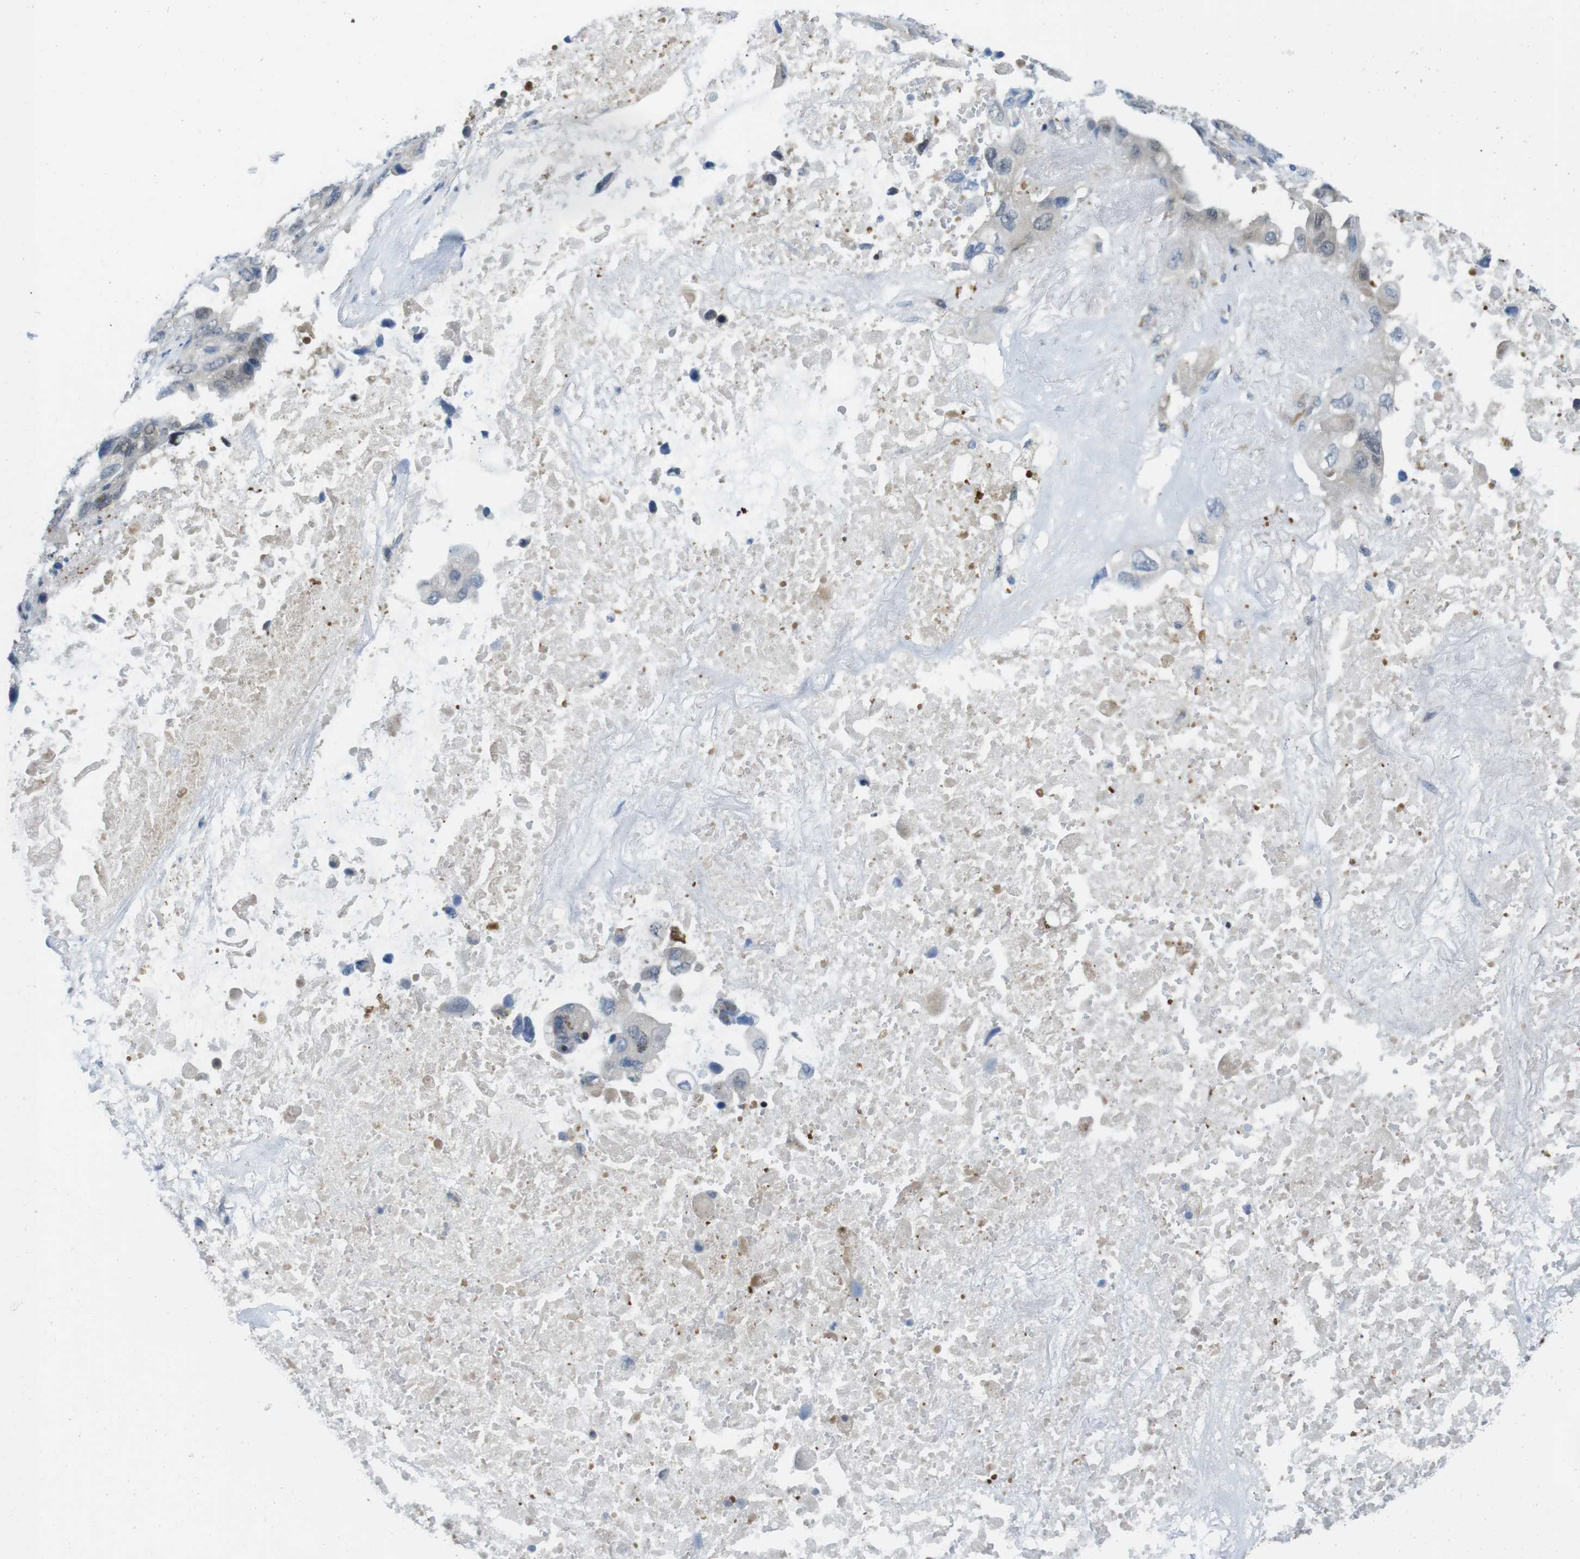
{"staining": {"intensity": "weak", "quantity": "25%-75%", "location": "cytoplasmic/membranous"}, "tissue": "lung cancer", "cell_type": "Tumor cells", "image_type": "cancer", "snomed": [{"axis": "morphology", "description": "Squamous cell carcinoma, NOS"}, {"axis": "topography", "description": "Lung"}], "caption": "Protein staining displays weak cytoplasmic/membranous positivity in about 25%-75% of tumor cells in lung cancer. The protein of interest is shown in brown color, while the nuclei are stained blue.", "gene": "CASP2", "patient": {"sex": "female", "age": 73}}